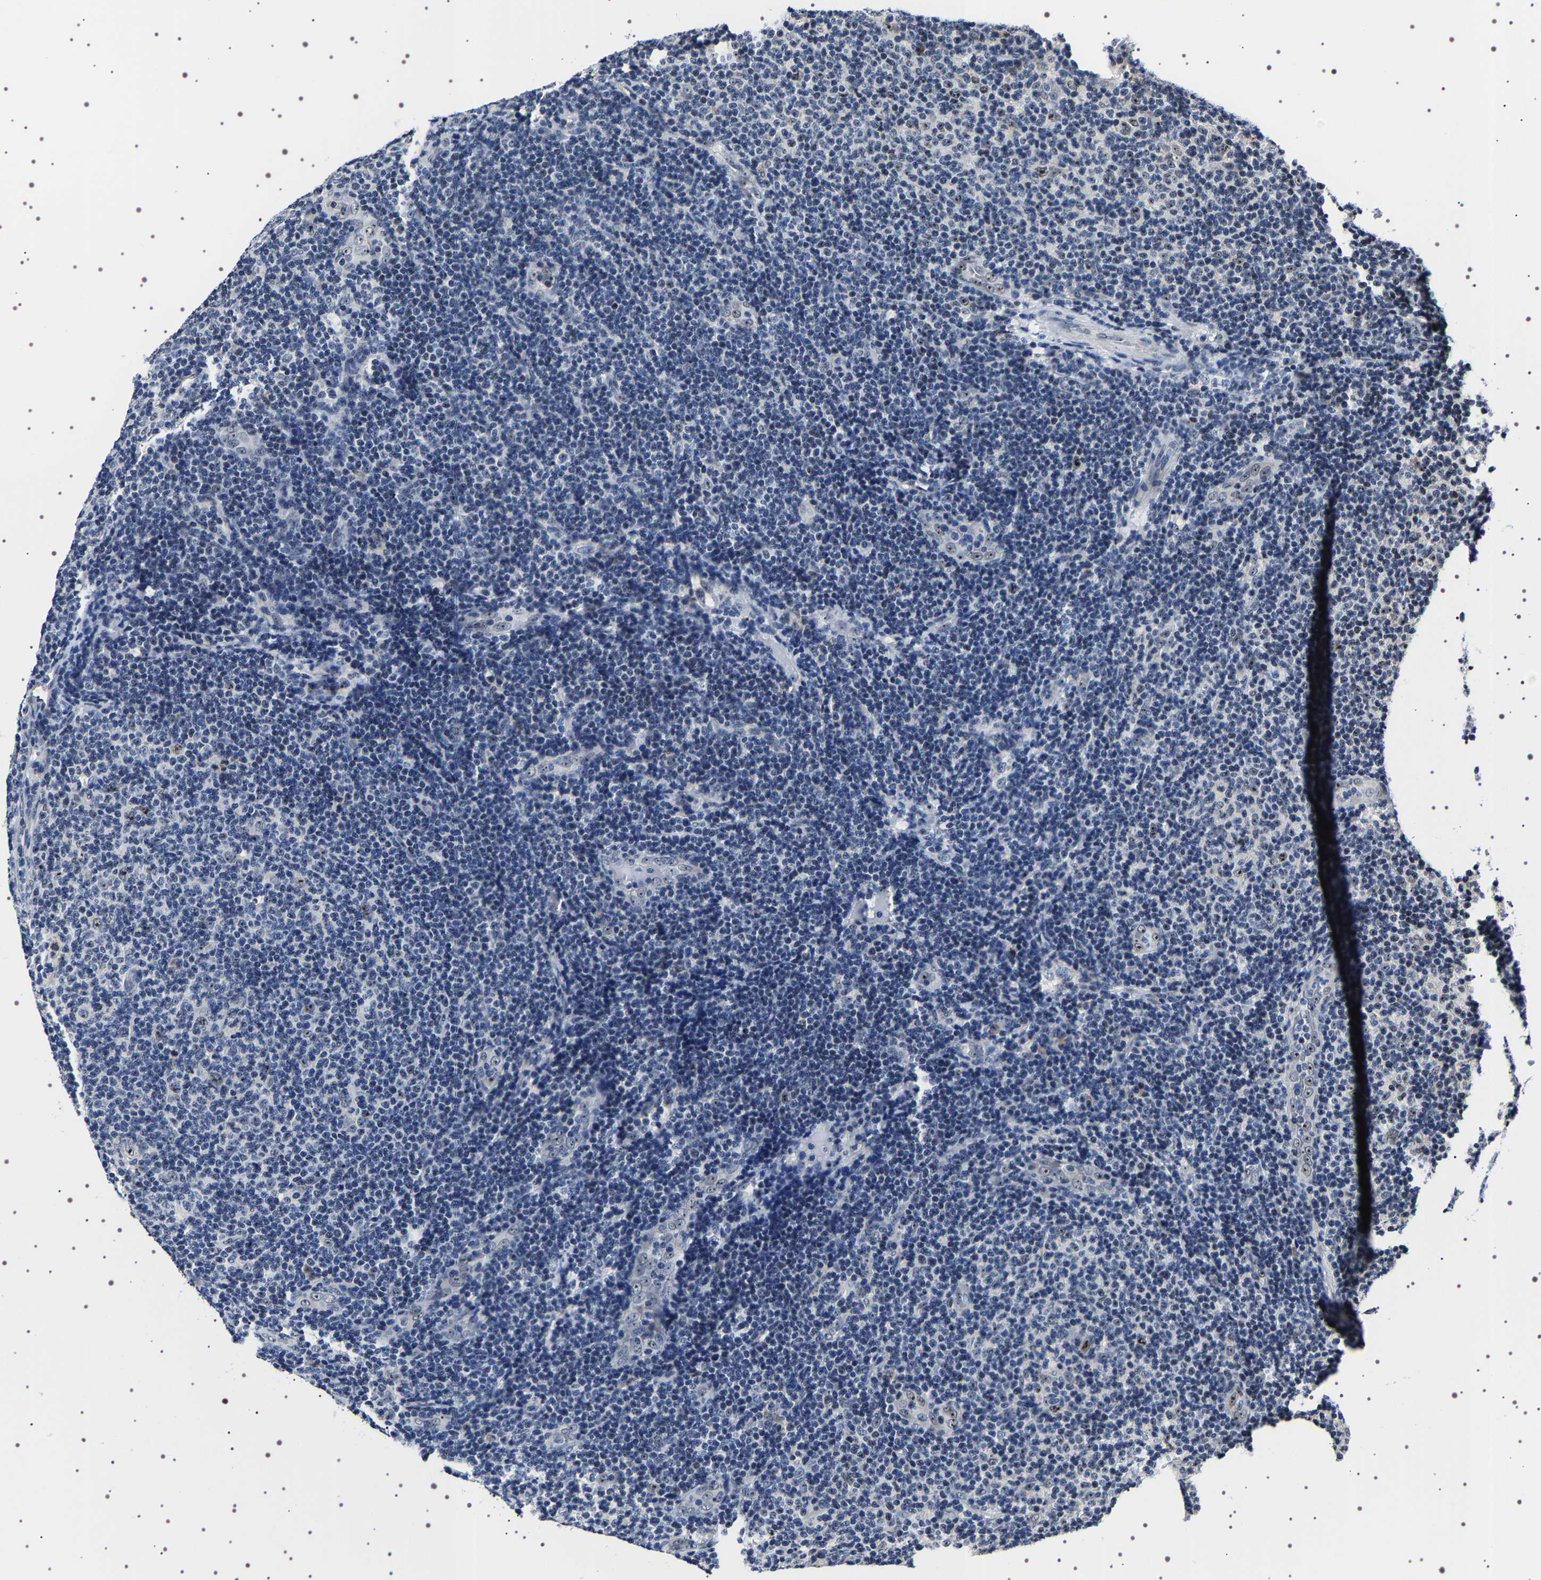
{"staining": {"intensity": "negative", "quantity": "none", "location": "none"}, "tissue": "lymphoma", "cell_type": "Tumor cells", "image_type": "cancer", "snomed": [{"axis": "morphology", "description": "Malignant lymphoma, non-Hodgkin's type, Low grade"}, {"axis": "topography", "description": "Lymph node"}], "caption": "Immunohistochemistry image of lymphoma stained for a protein (brown), which reveals no positivity in tumor cells.", "gene": "GNL3", "patient": {"sex": "male", "age": 83}}